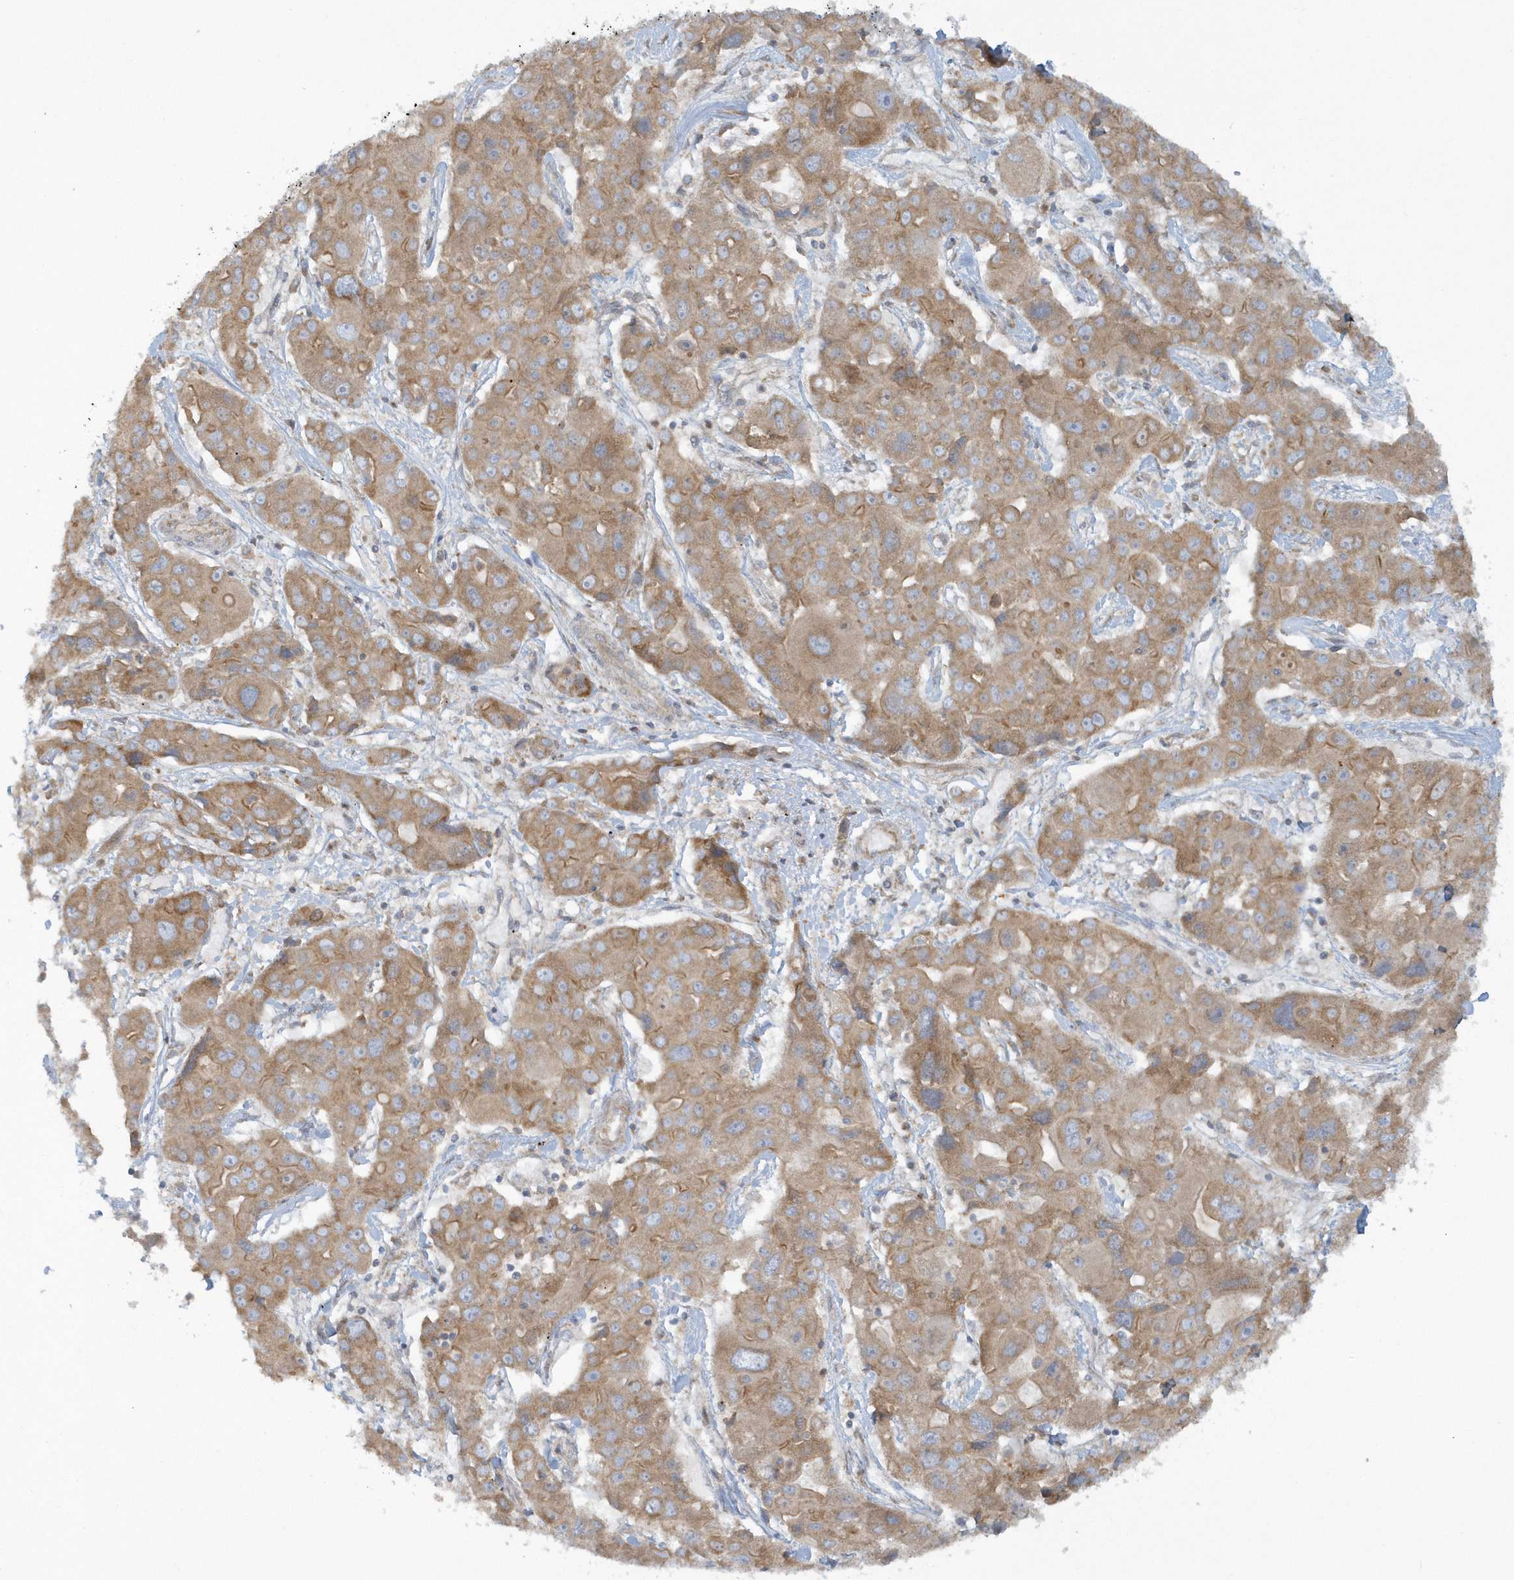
{"staining": {"intensity": "moderate", "quantity": ">75%", "location": "cytoplasmic/membranous"}, "tissue": "liver cancer", "cell_type": "Tumor cells", "image_type": "cancer", "snomed": [{"axis": "morphology", "description": "Cholangiocarcinoma"}, {"axis": "topography", "description": "Liver"}], "caption": "A micrograph showing moderate cytoplasmic/membranous staining in approximately >75% of tumor cells in liver cholangiocarcinoma, as visualized by brown immunohistochemical staining.", "gene": "CNOT10", "patient": {"sex": "male", "age": 67}}